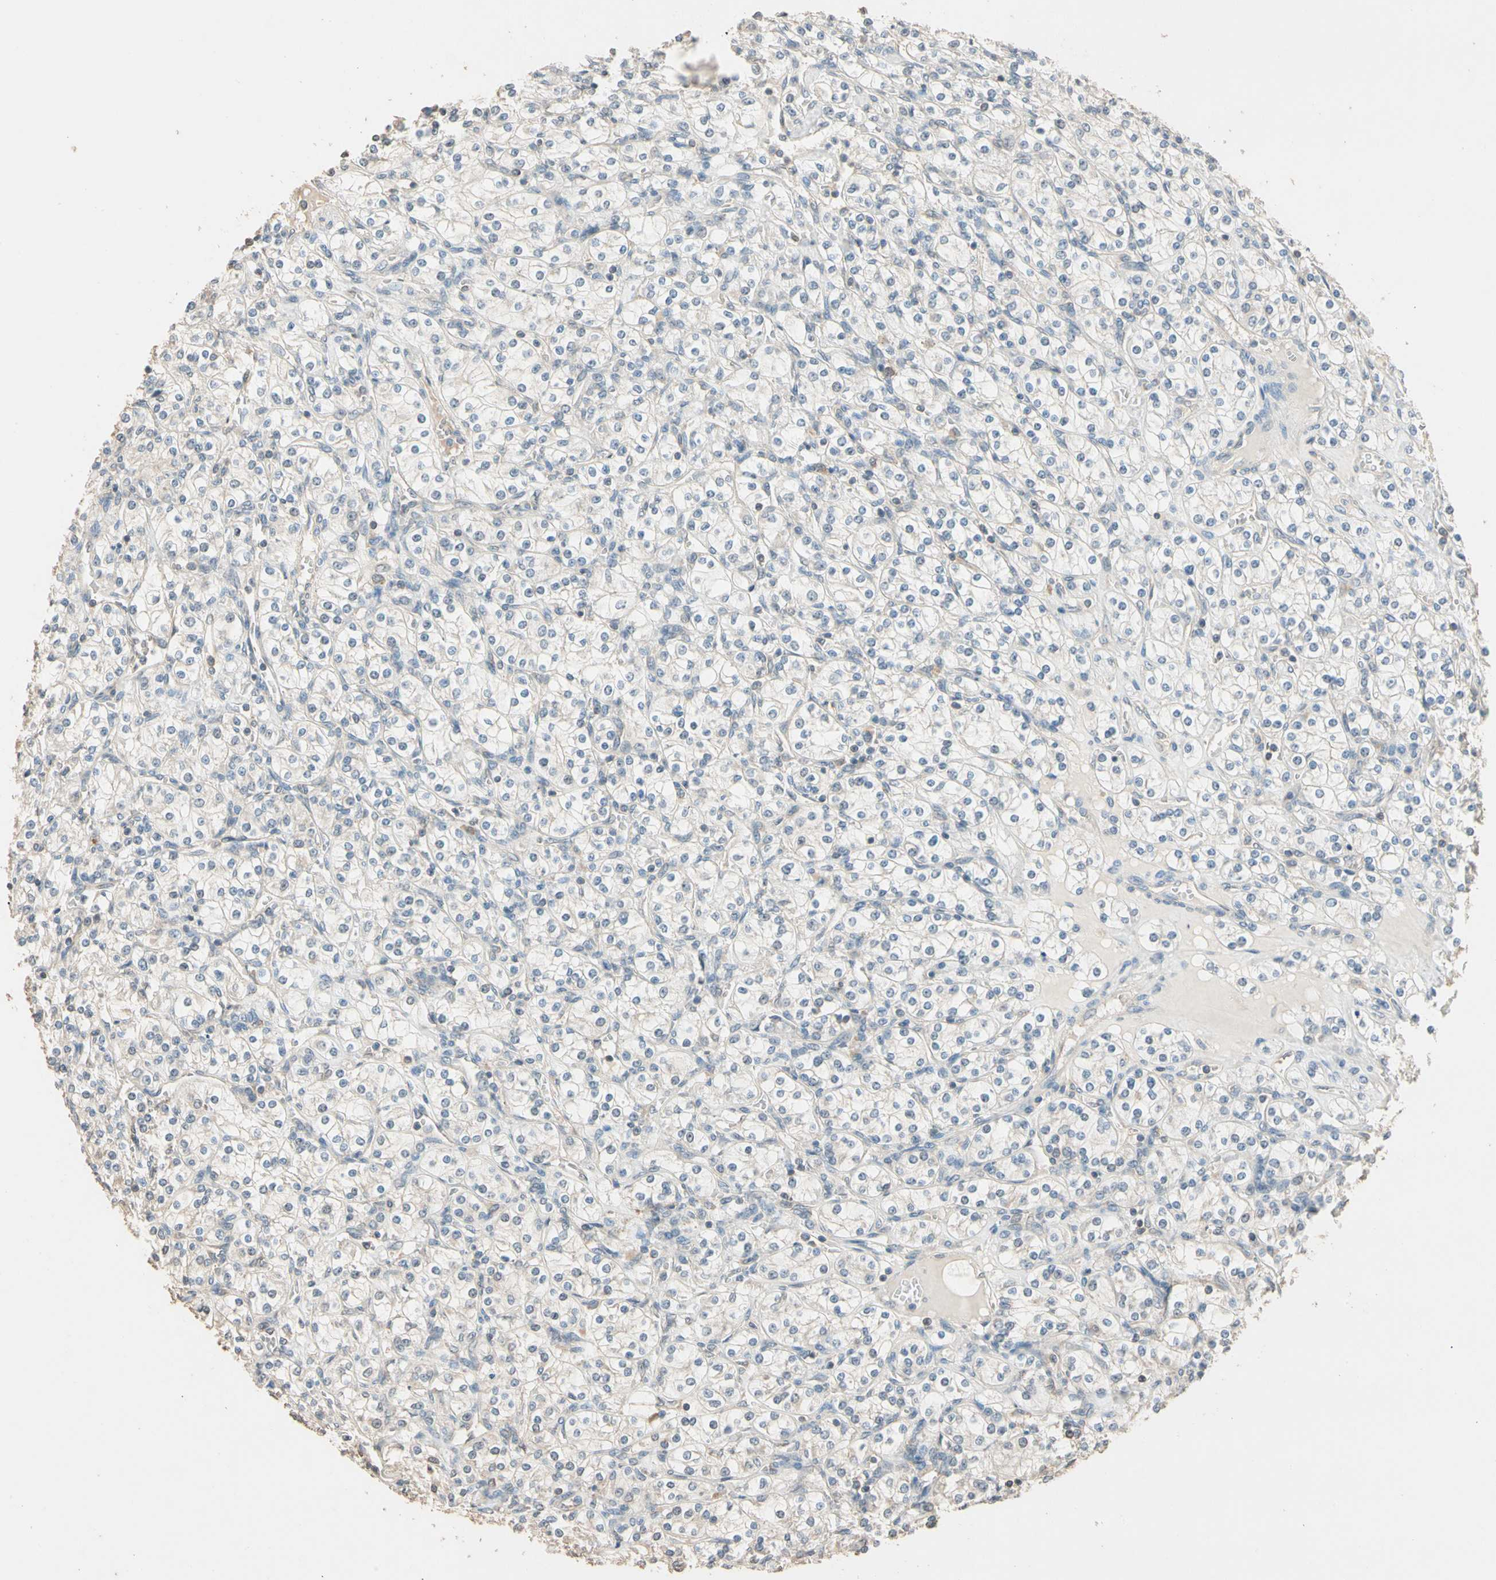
{"staining": {"intensity": "negative", "quantity": "none", "location": "none"}, "tissue": "renal cancer", "cell_type": "Tumor cells", "image_type": "cancer", "snomed": [{"axis": "morphology", "description": "Adenocarcinoma, NOS"}, {"axis": "topography", "description": "Kidney"}], "caption": "Immunohistochemical staining of adenocarcinoma (renal) demonstrates no significant expression in tumor cells.", "gene": "MAP3K7", "patient": {"sex": "male", "age": 77}}